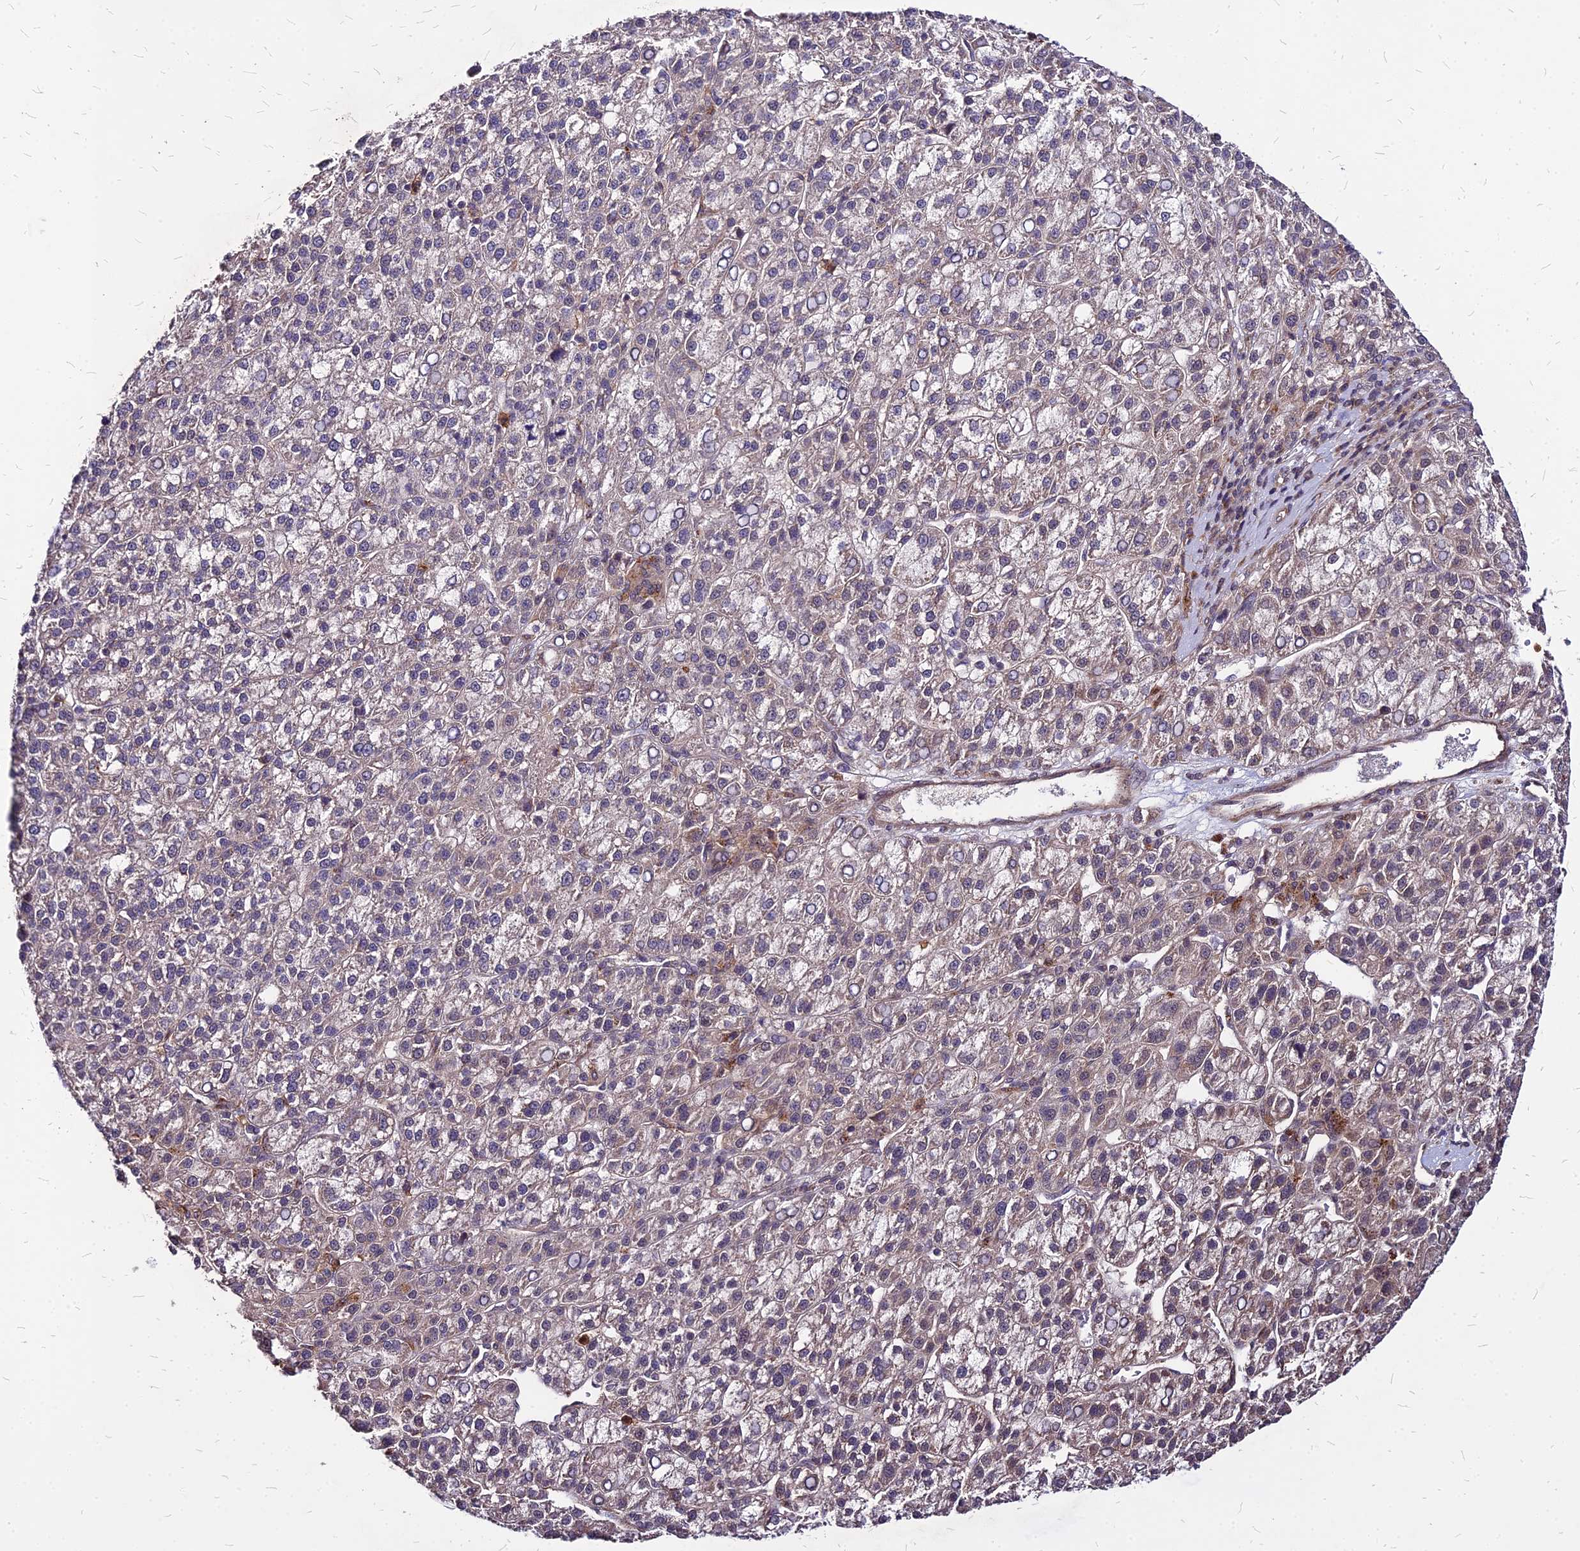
{"staining": {"intensity": "moderate", "quantity": "<25%", "location": "cytoplasmic/membranous"}, "tissue": "liver cancer", "cell_type": "Tumor cells", "image_type": "cancer", "snomed": [{"axis": "morphology", "description": "Carcinoma, Hepatocellular, NOS"}, {"axis": "topography", "description": "Liver"}], "caption": "A brown stain highlights moderate cytoplasmic/membranous positivity of a protein in human liver cancer tumor cells.", "gene": "APBA3", "patient": {"sex": "female", "age": 58}}